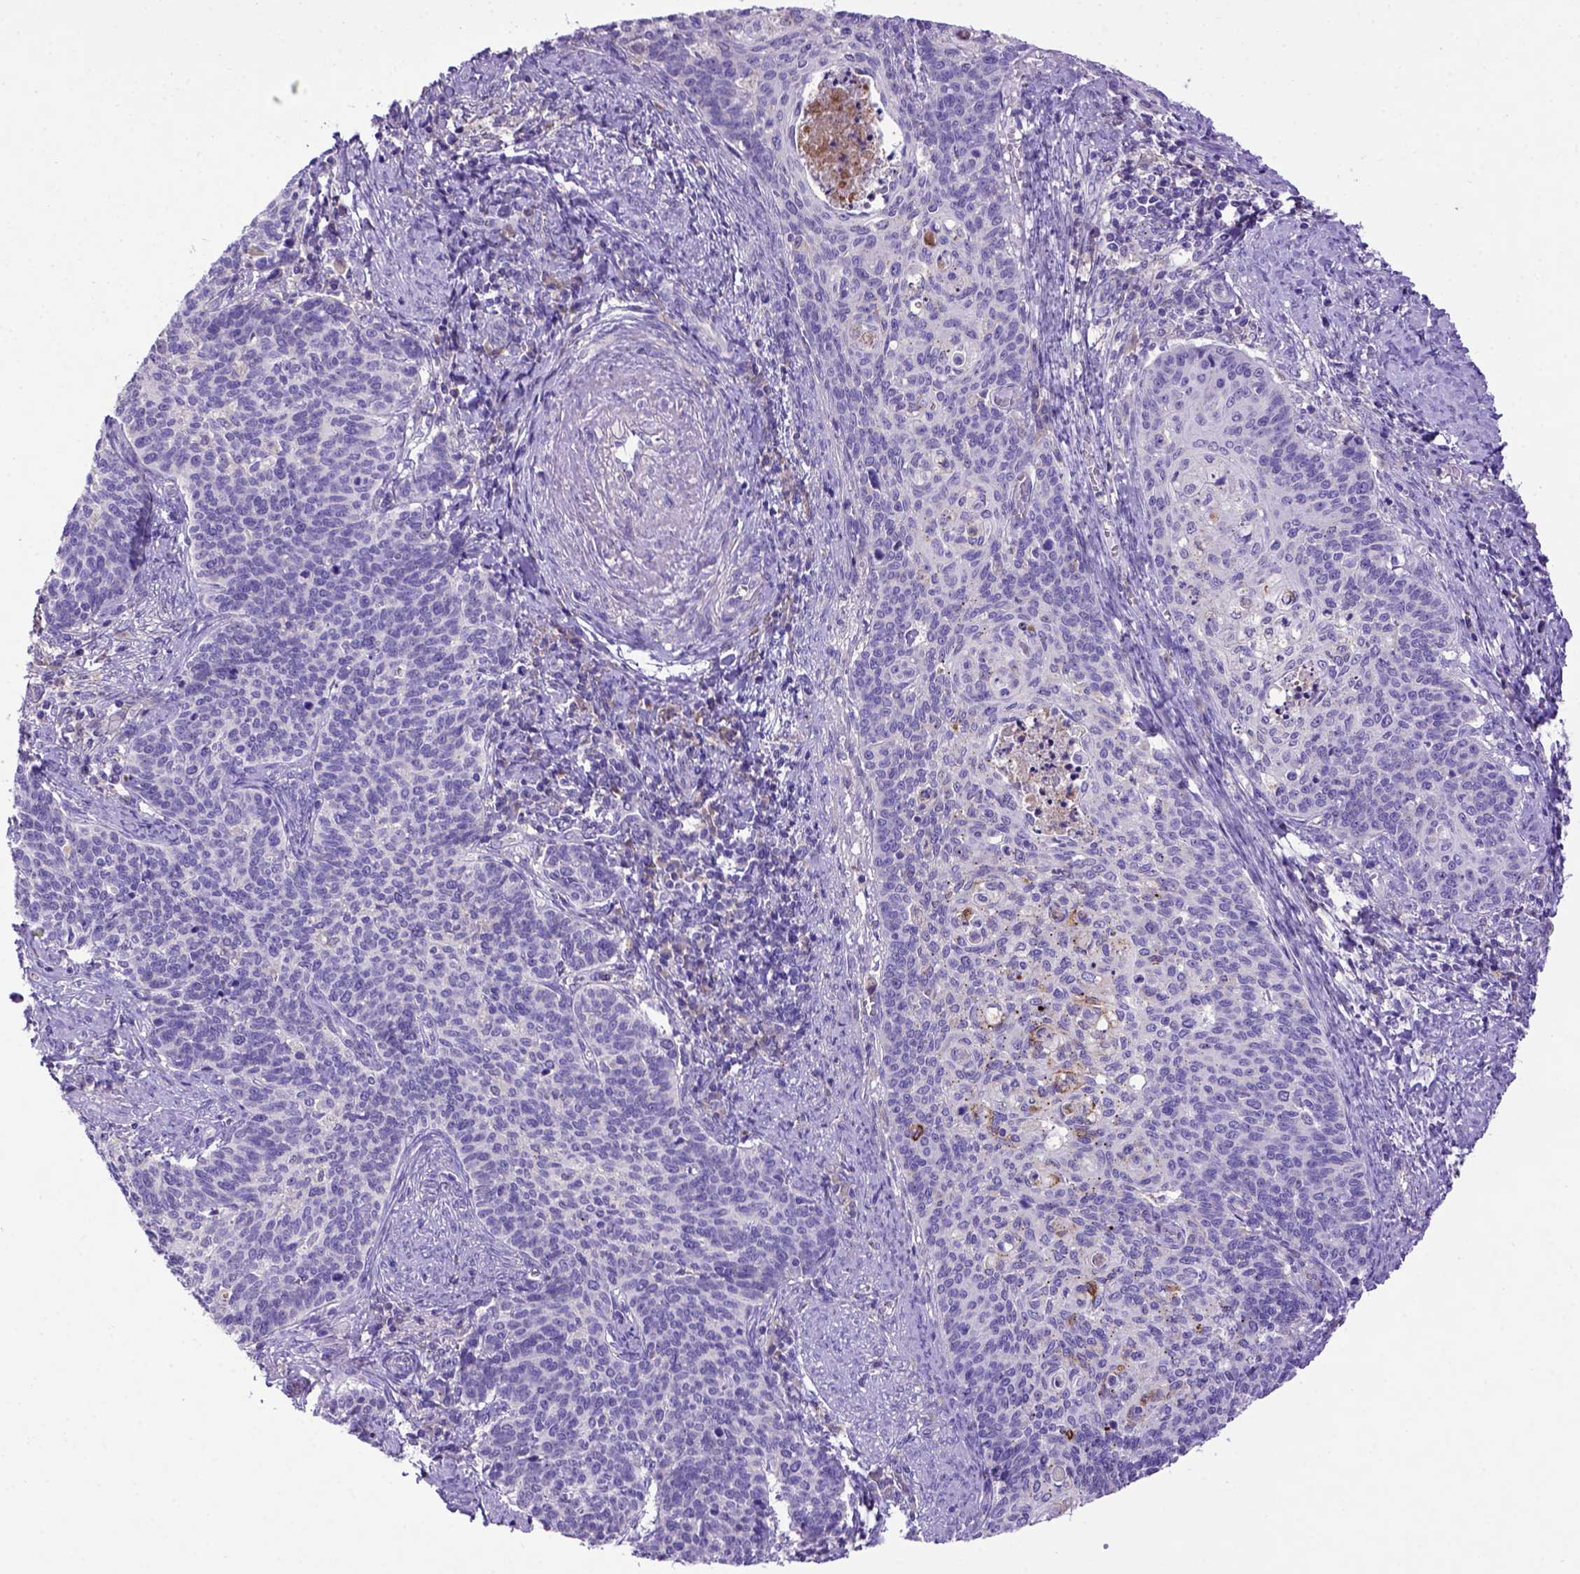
{"staining": {"intensity": "negative", "quantity": "none", "location": "none"}, "tissue": "cervical cancer", "cell_type": "Tumor cells", "image_type": "cancer", "snomed": [{"axis": "morphology", "description": "Normal tissue, NOS"}, {"axis": "morphology", "description": "Squamous cell carcinoma, NOS"}, {"axis": "topography", "description": "Cervix"}], "caption": "Squamous cell carcinoma (cervical) stained for a protein using IHC exhibits no staining tumor cells.", "gene": "ADAM12", "patient": {"sex": "female", "age": 39}}